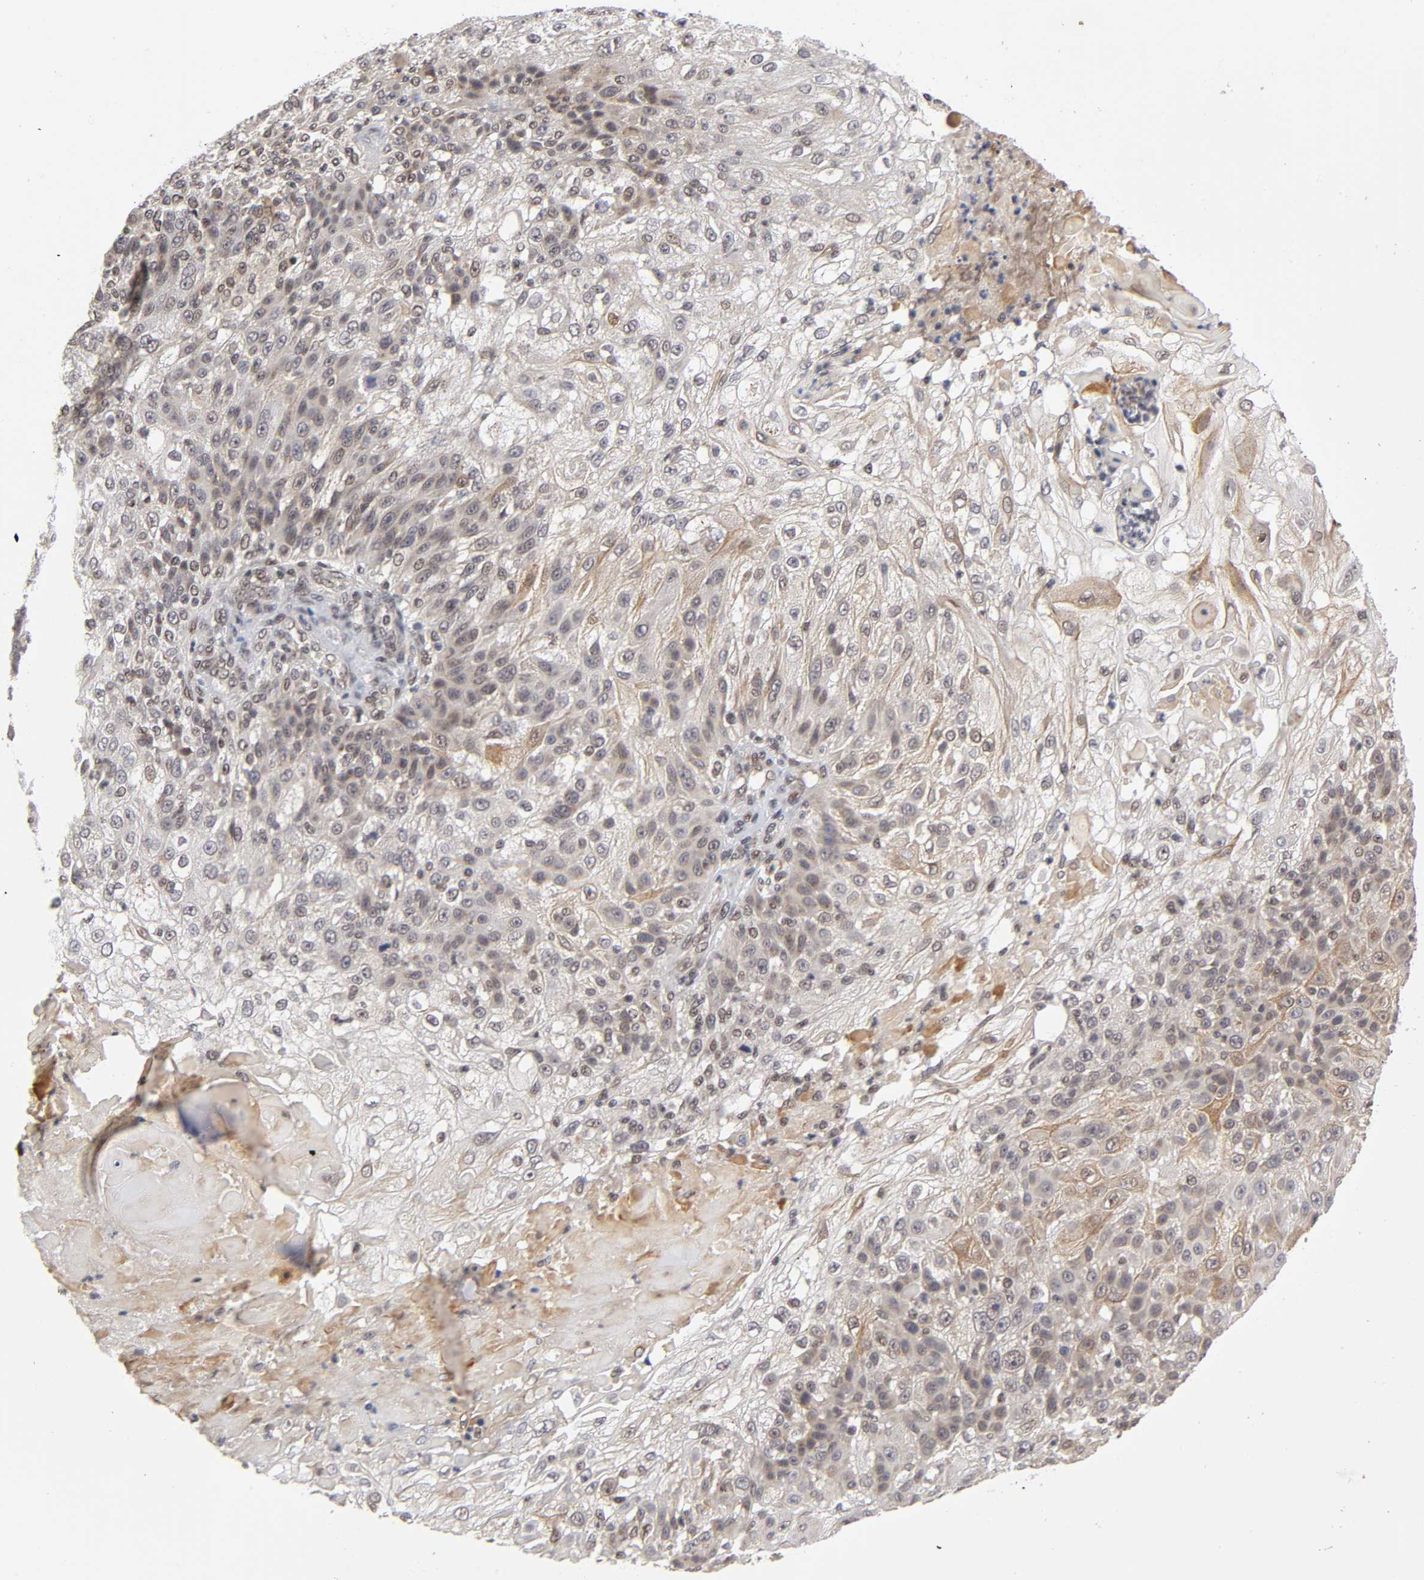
{"staining": {"intensity": "moderate", "quantity": ">75%", "location": "cytoplasmic/membranous,nuclear"}, "tissue": "skin cancer", "cell_type": "Tumor cells", "image_type": "cancer", "snomed": [{"axis": "morphology", "description": "Normal tissue, NOS"}, {"axis": "morphology", "description": "Squamous cell carcinoma, NOS"}, {"axis": "topography", "description": "Skin"}], "caption": "Protein positivity by IHC displays moderate cytoplasmic/membranous and nuclear expression in about >75% of tumor cells in squamous cell carcinoma (skin). The staining was performed using DAB, with brown indicating positive protein expression. Nuclei are stained blue with hematoxylin.", "gene": "EP300", "patient": {"sex": "female", "age": 83}}